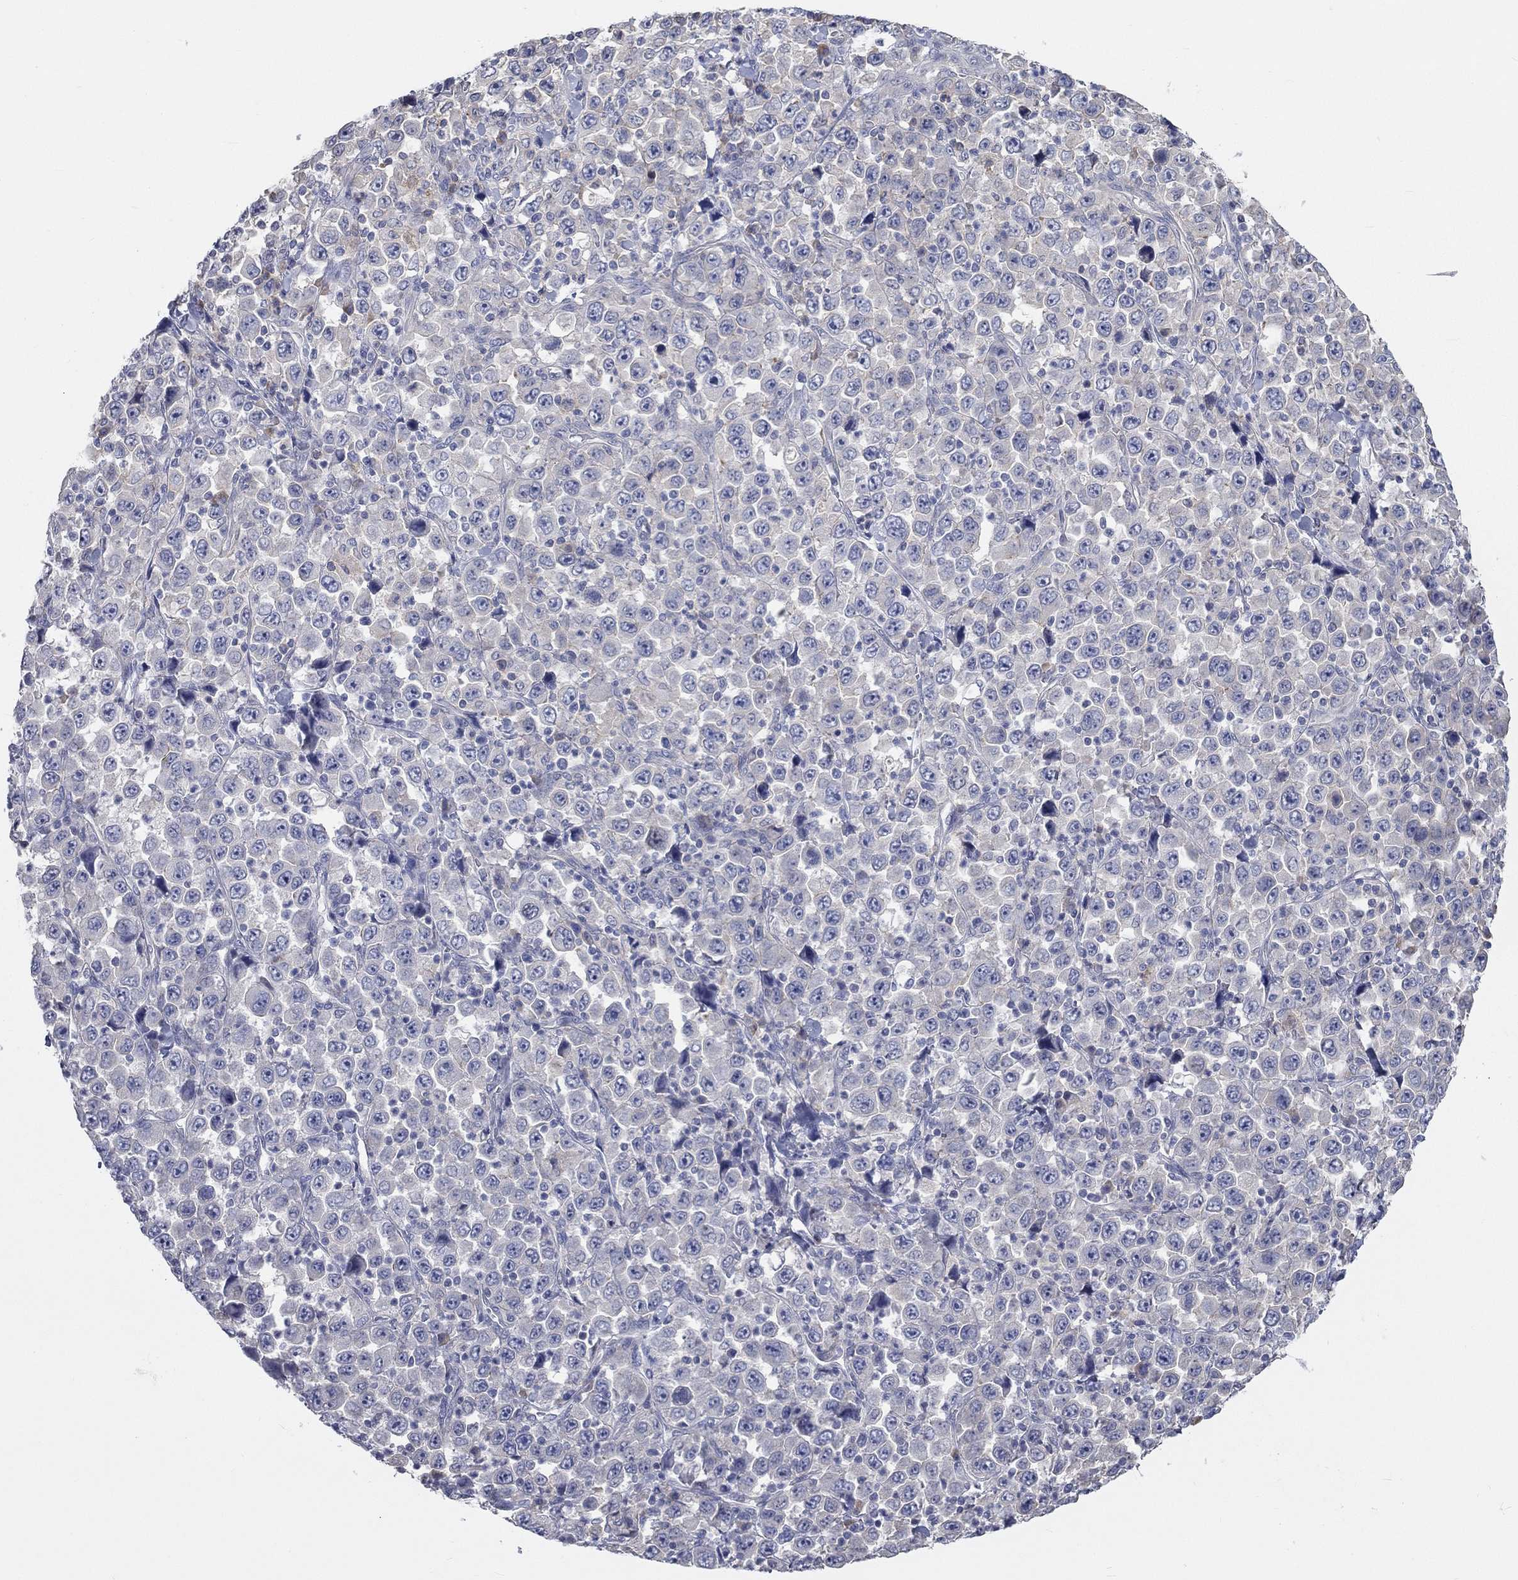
{"staining": {"intensity": "negative", "quantity": "none", "location": "none"}, "tissue": "stomach cancer", "cell_type": "Tumor cells", "image_type": "cancer", "snomed": [{"axis": "morphology", "description": "Normal tissue, NOS"}, {"axis": "morphology", "description": "Adenocarcinoma, NOS"}, {"axis": "topography", "description": "Stomach, upper"}, {"axis": "topography", "description": "Stomach"}], "caption": "Immunohistochemical staining of stomach cancer (adenocarcinoma) displays no significant positivity in tumor cells.", "gene": "PCDHGA10", "patient": {"sex": "male", "age": 59}}